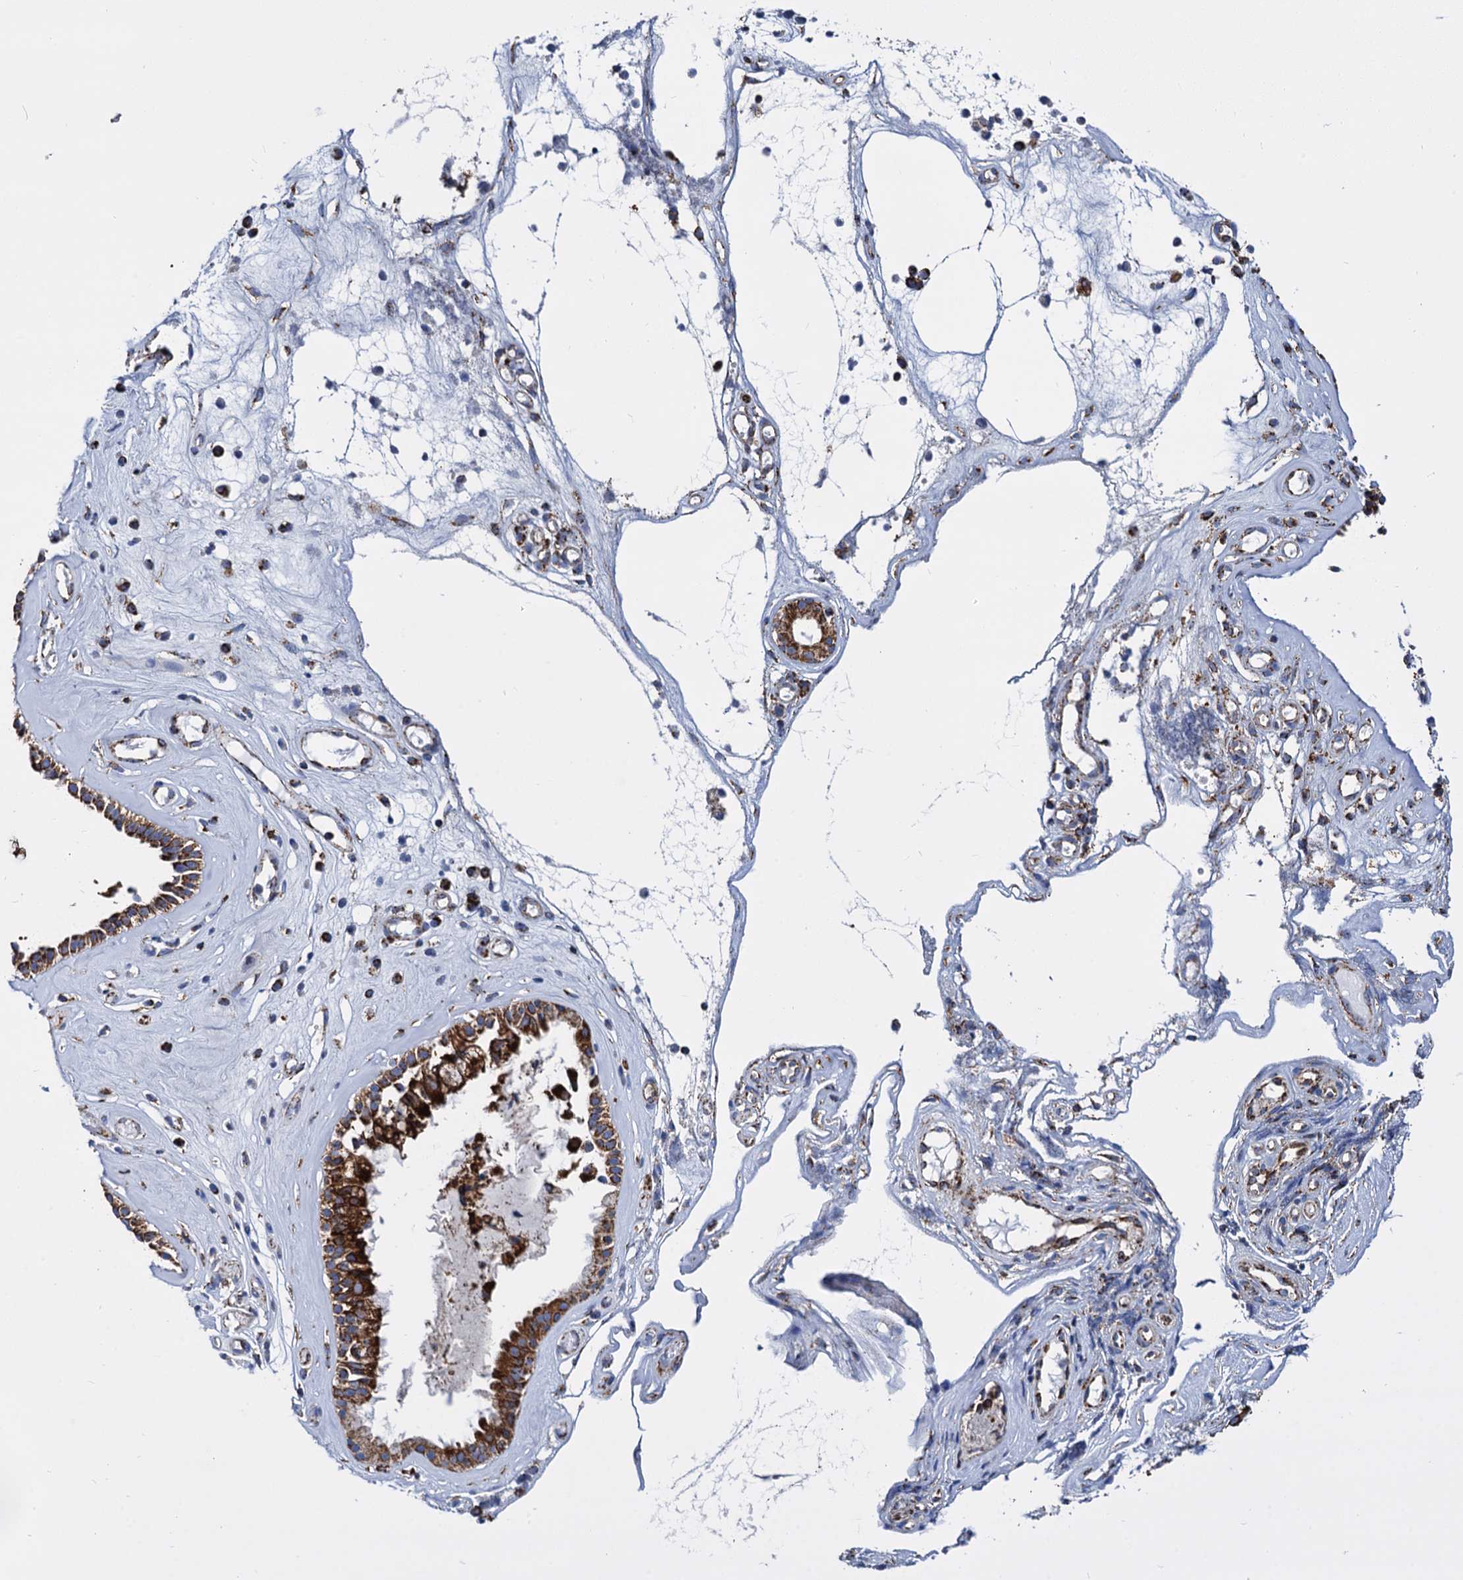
{"staining": {"intensity": "strong", "quantity": ">75%", "location": "cytoplasmic/membranous"}, "tissue": "nasopharynx", "cell_type": "Respiratory epithelial cells", "image_type": "normal", "snomed": [{"axis": "morphology", "description": "Normal tissue, NOS"}, {"axis": "morphology", "description": "Inflammation, NOS"}, {"axis": "topography", "description": "Nasopharynx"}], "caption": "Immunohistochemical staining of normal human nasopharynx shows high levels of strong cytoplasmic/membranous expression in about >75% of respiratory epithelial cells.", "gene": "TIMM10", "patient": {"sex": "male", "age": 29}}